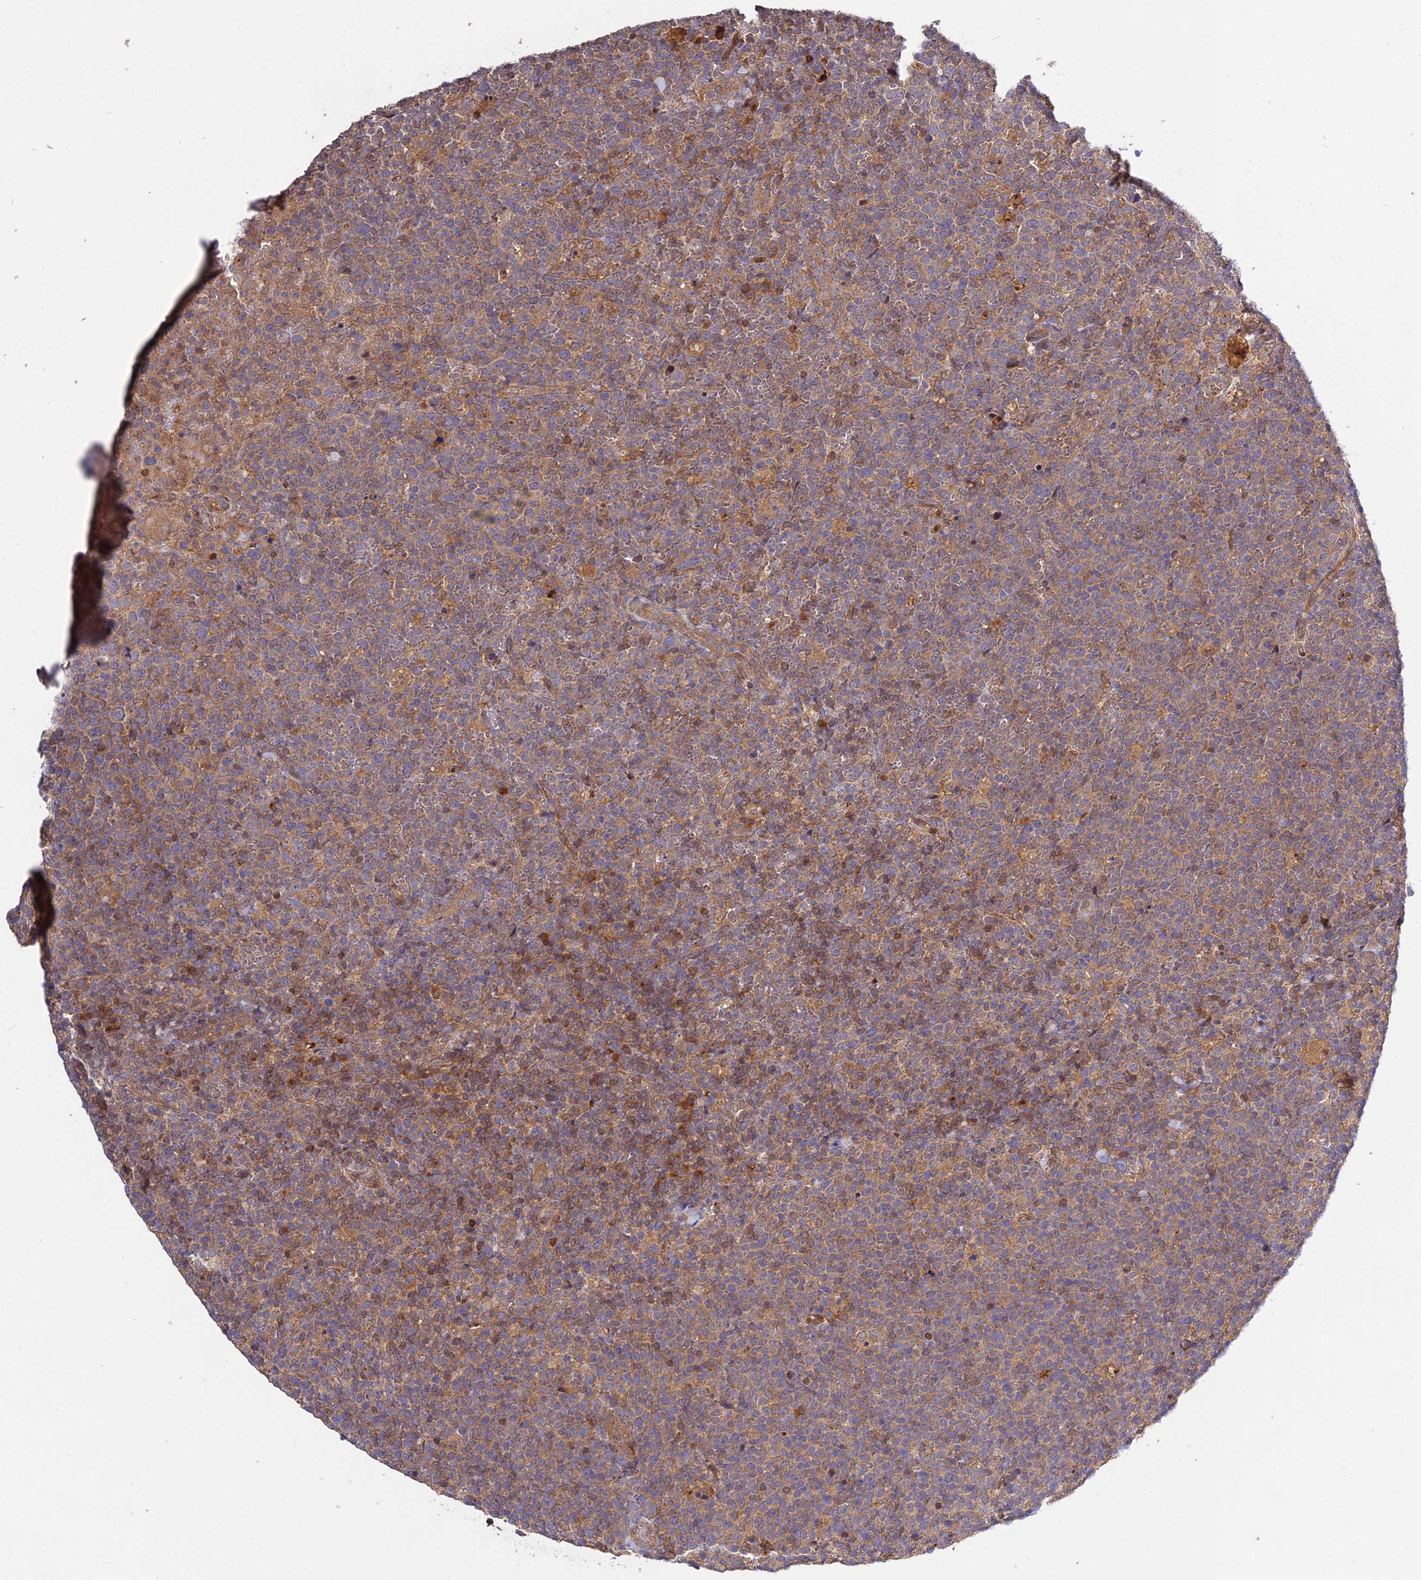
{"staining": {"intensity": "moderate", "quantity": ">75%", "location": "cytoplasmic/membranous"}, "tissue": "lymphoma", "cell_type": "Tumor cells", "image_type": "cancer", "snomed": [{"axis": "morphology", "description": "Malignant lymphoma, non-Hodgkin's type, High grade"}, {"axis": "topography", "description": "Lymph node"}], "caption": "Immunohistochemistry (DAB (3,3'-diaminobenzidine)) staining of human lymphoma shows moderate cytoplasmic/membranous protein staining in about >75% of tumor cells.", "gene": "GRTP1", "patient": {"sex": "male", "age": 61}}